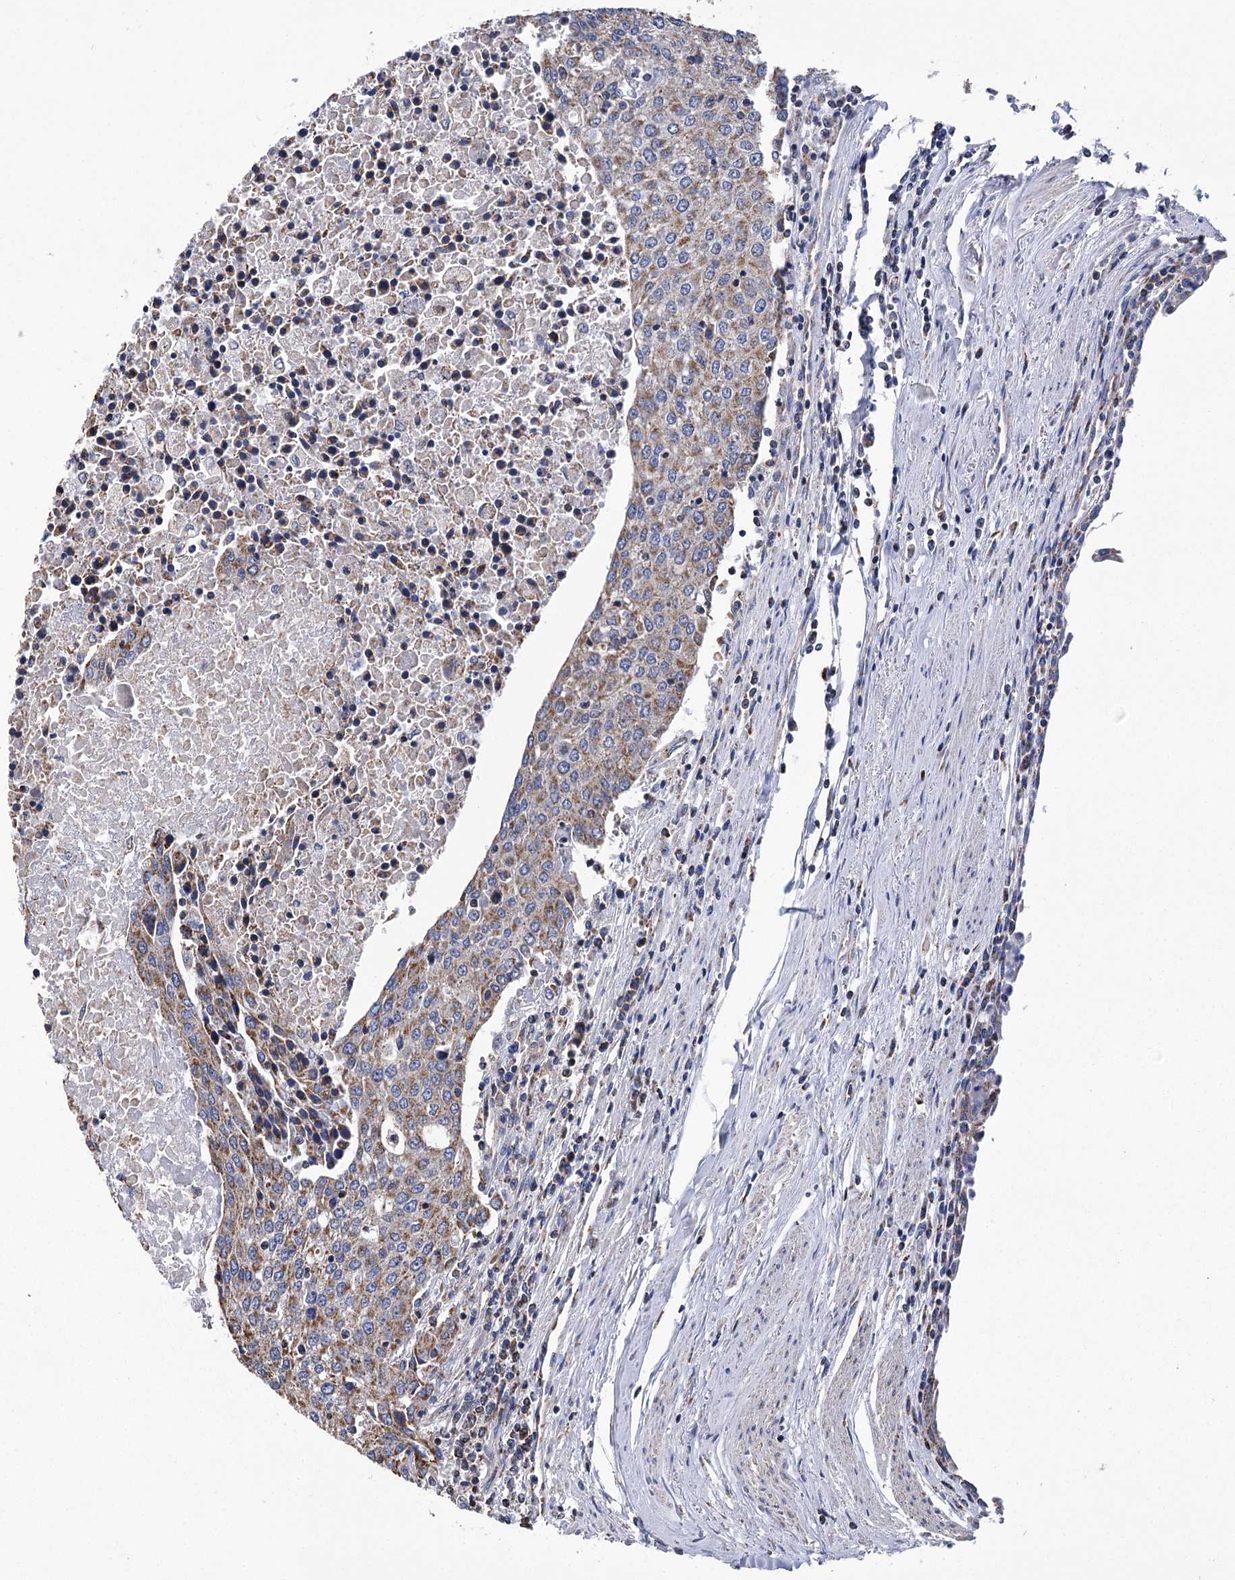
{"staining": {"intensity": "moderate", "quantity": ">75%", "location": "cytoplasmic/membranous"}, "tissue": "urothelial cancer", "cell_type": "Tumor cells", "image_type": "cancer", "snomed": [{"axis": "morphology", "description": "Urothelial carcinoma, High grade"}, {"axis": "topography", "description": "Urinary bladder"}], "caption": "Protein staining displays moderate cytoplasmic/membranous staining in about >75% of tumor cells in urothelial cancer. Ihc stains the protein of interest in brown and the nuclei are stained blue.", "gene": "CCDC73", "patient": {"sex": "female", "age": 85}}